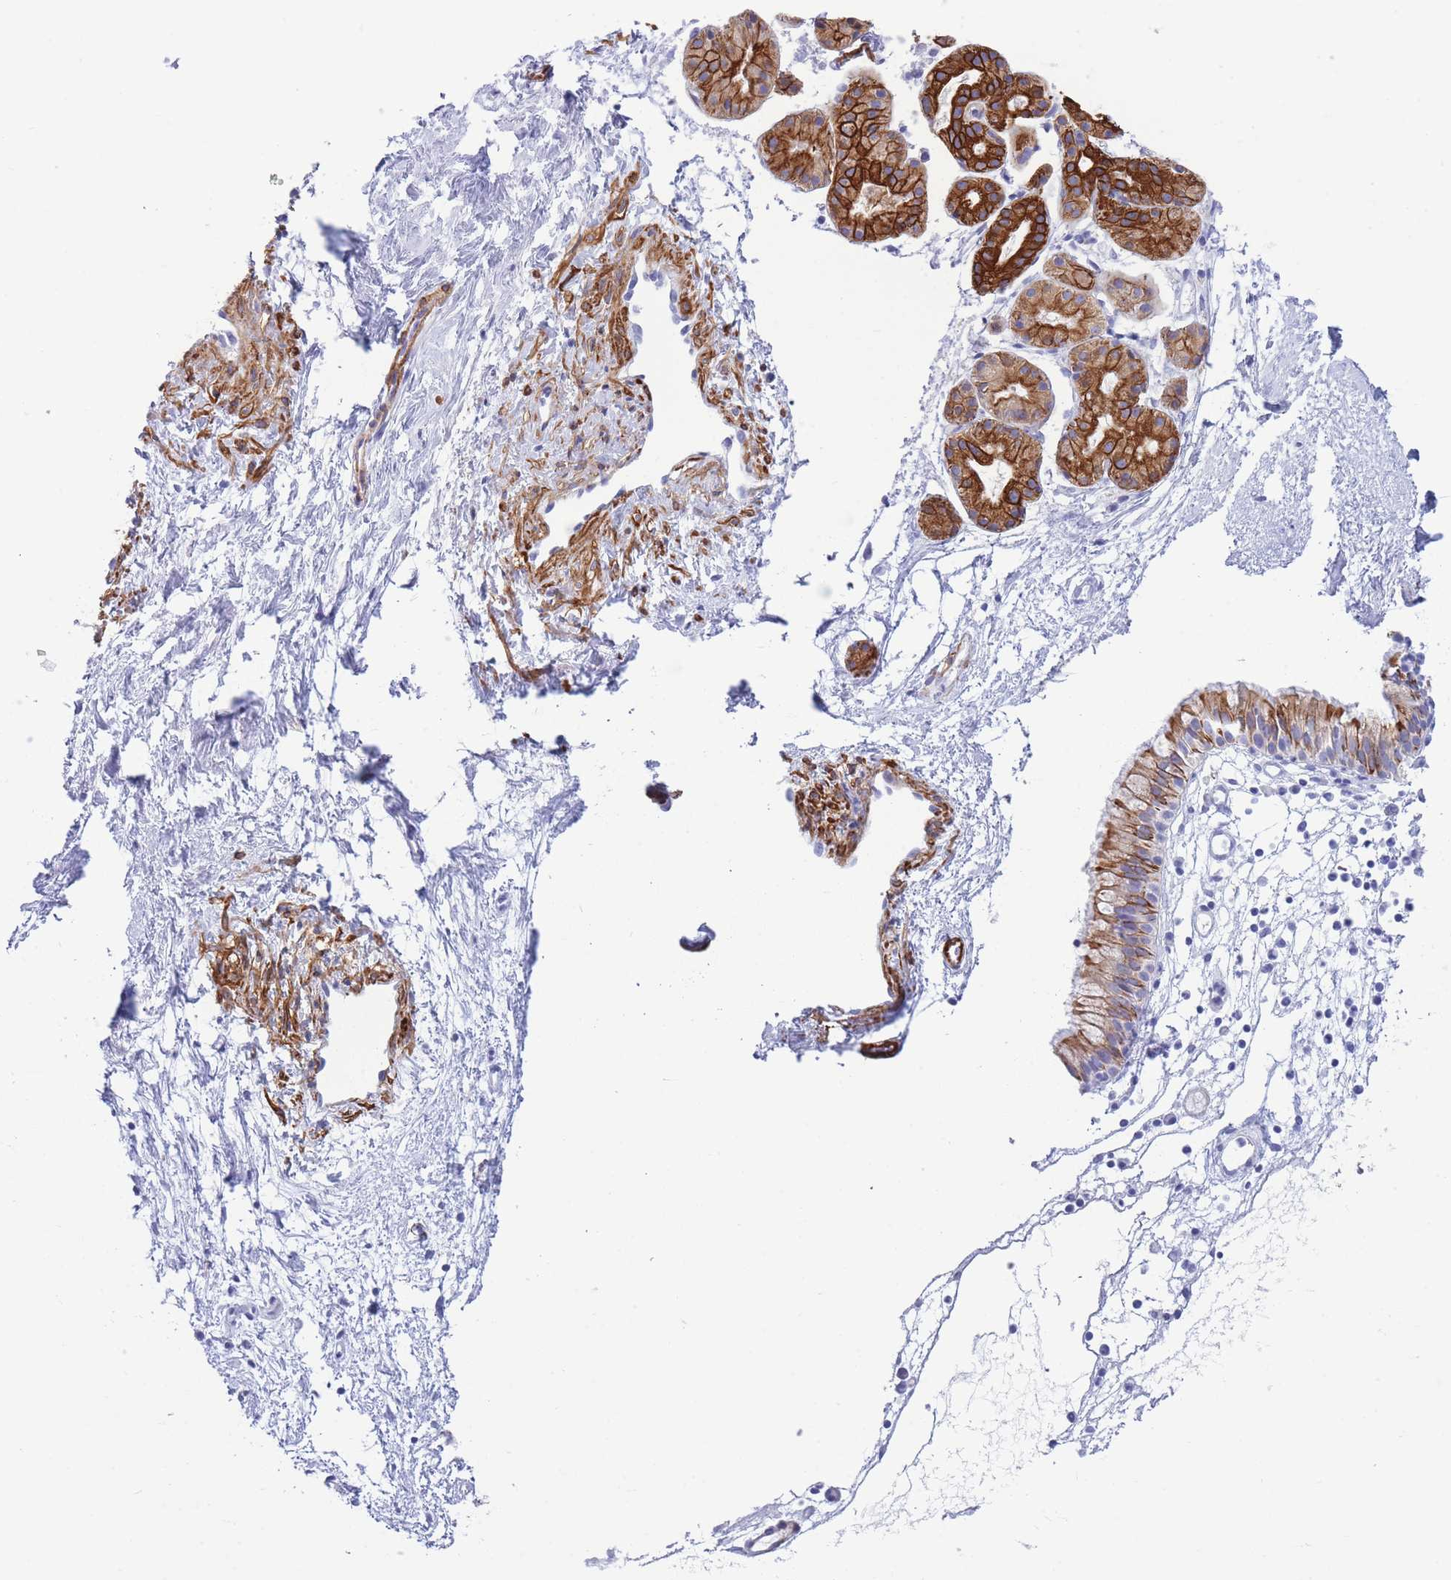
{"staining": {"intensity": "moderate", "quantity": ">75%", "location": "cytoplasmic/membranous"}, "tissue": "nasopharynx", "cell_type": "Respiratory epithelial cells", "image_type": "normal", "snomed": [{"axis": "morphology", "description": "Normal tissue, NOS"}, {"axis": "topography", "description": "Nasopharynx"}], "caption": "Moderate cytoplasmic/membranous staining for a protein is appreciated in approximately >75% of respiratory epithelial cells of unremarkable nasopharynx using IHC.", "gene": "VWA8", "patient": {"sex": "male", "age": 82}}